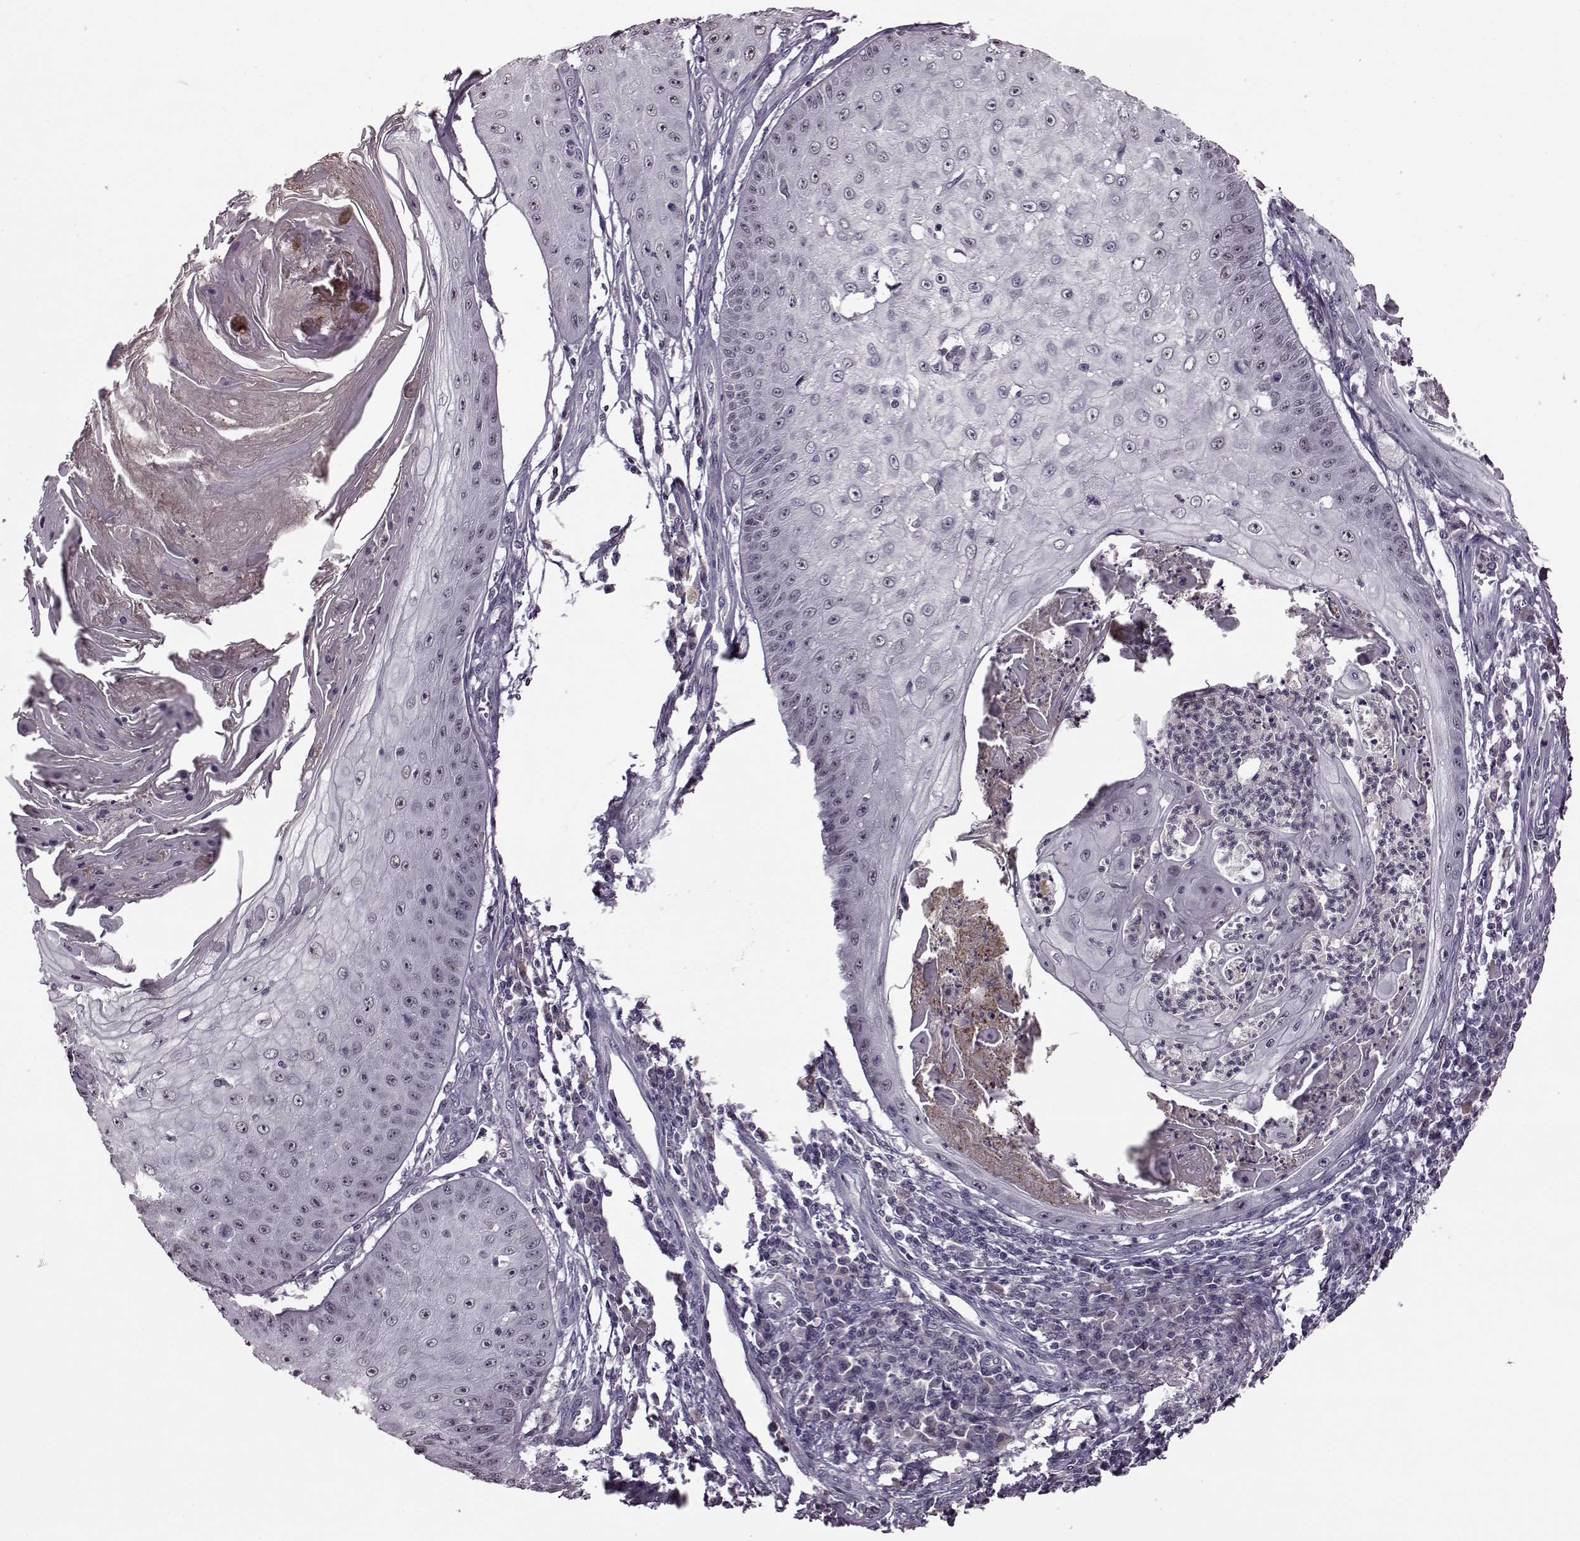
{"staining": {"intensity": "negative", "quantity": "none", "location": "none"}, "tissue": "skin cancer", "cell_type": "Tumor cells", "image_type": "cancer", "snomed": [{"axis": "morphology", "description": "Squamous cell carcinoma, NOS"}, {"axis": "topography", "description": "Skin"}], "caption": "High magnification brightfield microscopy of skin cancer stained with DAB (brown) and counterstained with hematoxylin (blue): tumor cells show no significant staining.", "gene": "CNGA3", "patient": {"sex": "male", "age": 70}}